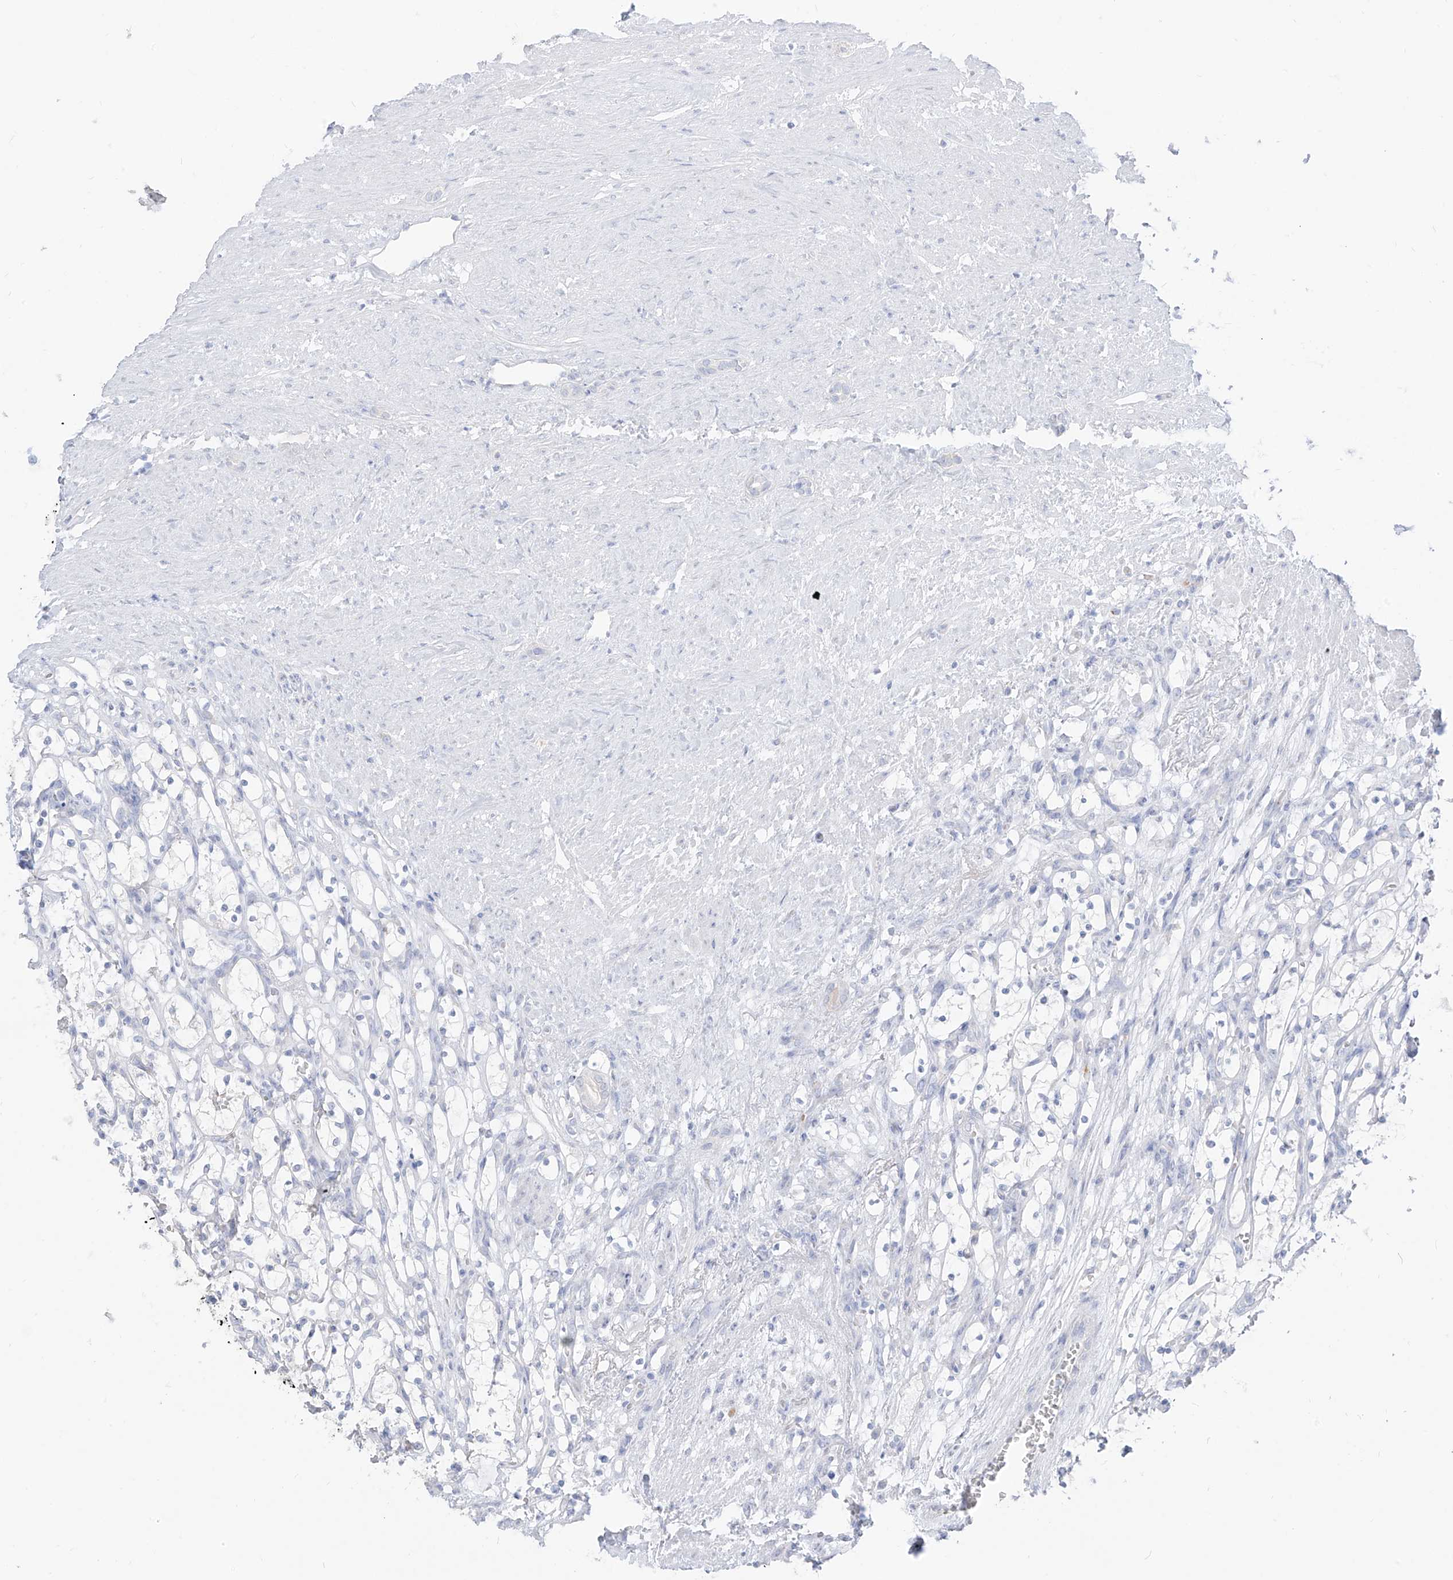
{"staining": {"intensity": "negative", "quantity": "none", "location": "none"}, "tissue": "renal cancer", "cell_type": "Tumor cells", "image_type": "cancer", "snomed": [{"axis": "morphology", "description": "Adenocarcinoma, NOS"}, {"axis": "topography", "description": "Kidney"}], "caption": "Renal cancer (adenocarcinoma) was stained to show a protein in brown. There is no significant staining in tumor cells.", "gene": "ARHGEF40", "patient": {"sex": "female", "age": 69}}